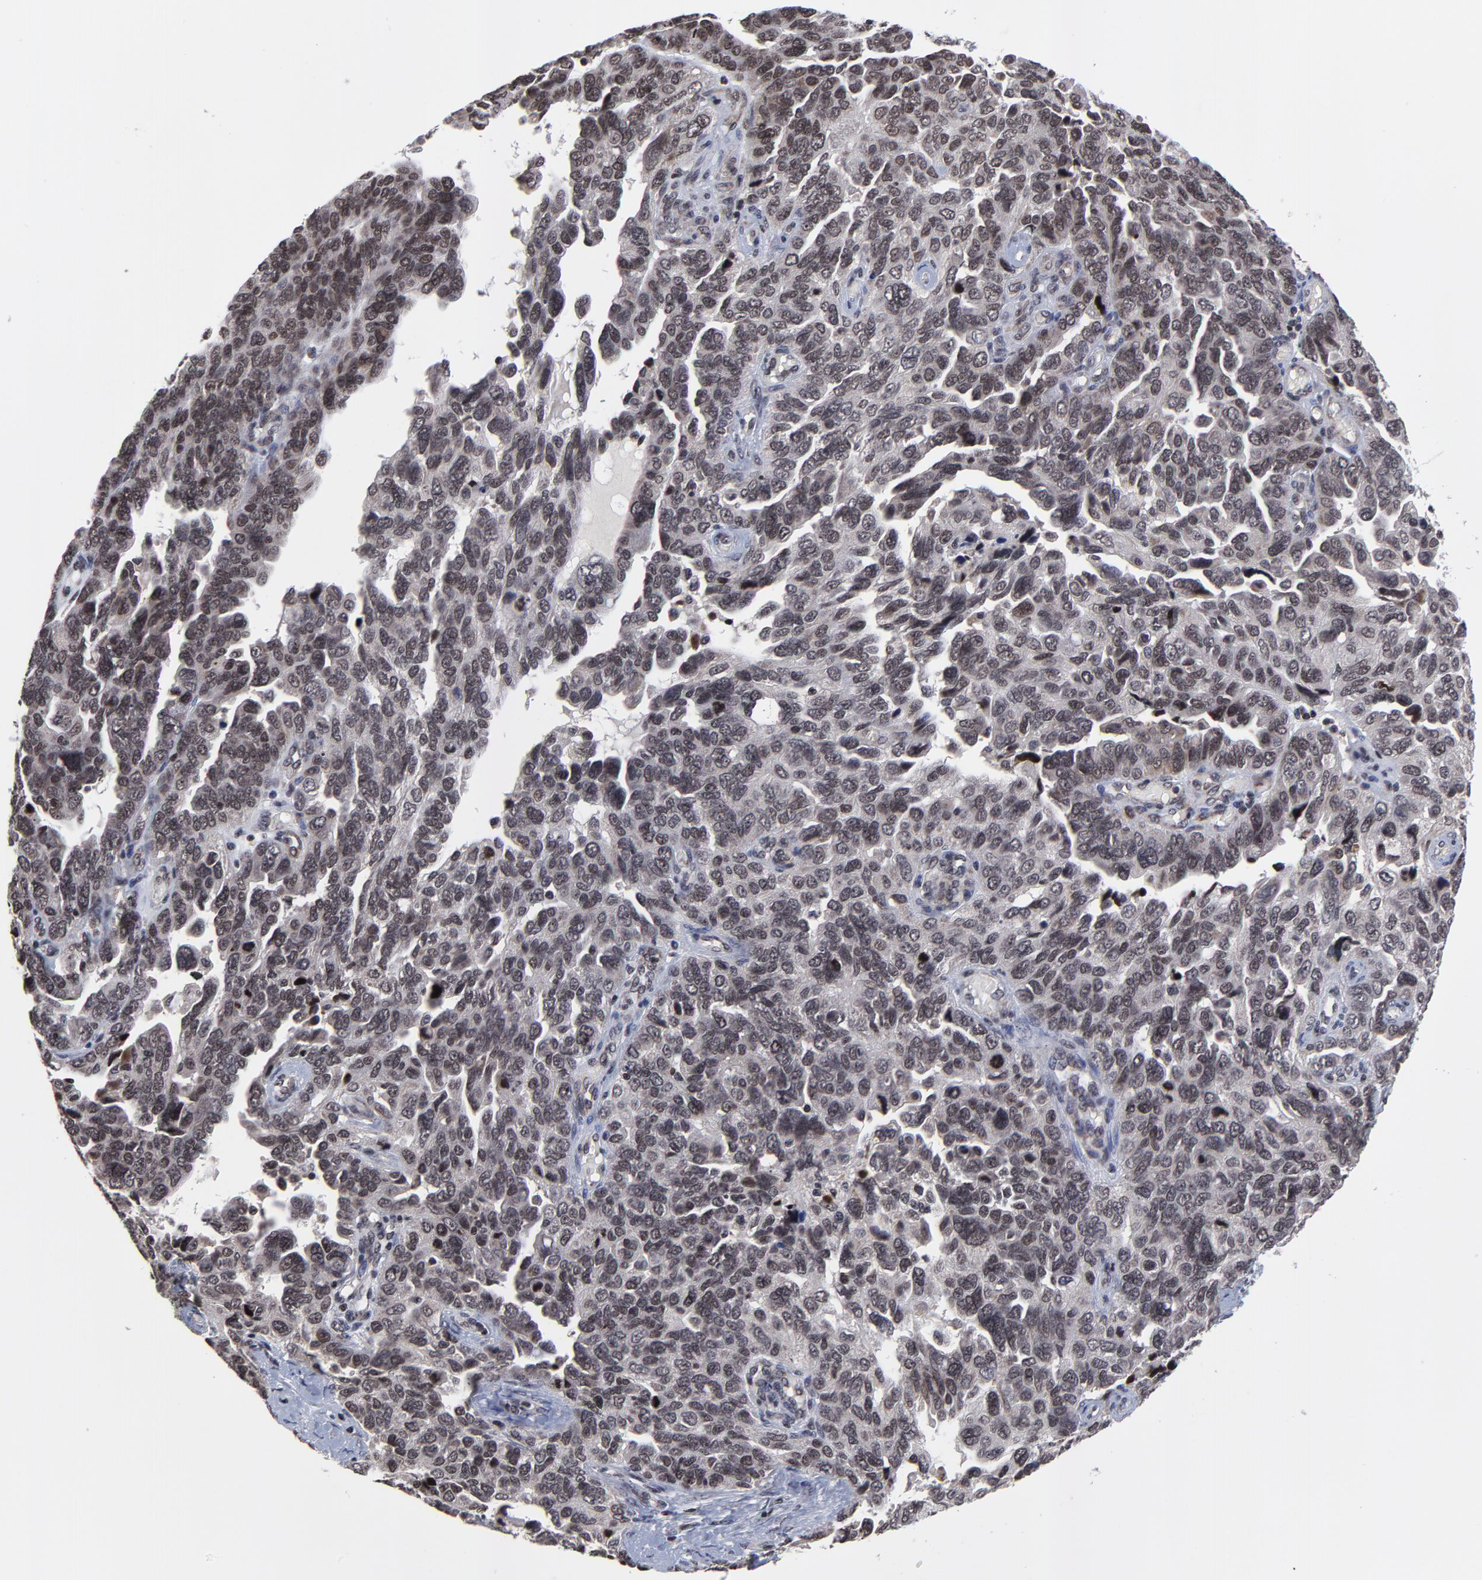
{"staining": {"intensity": "weak", "quantity": ">75%", "location": "cytoplasmic/membranous,nuclear"}, "tissue": "ovarian cancer", "cell_type": "Tumor cells", "image_type": "cancer", "snomed": [{"axis": "morphology", "description": "Cystadenocarcinoma, serous, NOS"}, {"axis": "topography", "description": "Ovary"}], "caption": "This photomicrograph demonstrates ovarian cancer stained with immunohistochemistry (IHC) to label a protein in brown. The cytoplasmic/membranous and nuclear of tumor cells show weak positivity for the protein. Nuclei are counter-stained blue.", "gene": "ZNF777", "patient": {"sex": "female", "age": 64}}